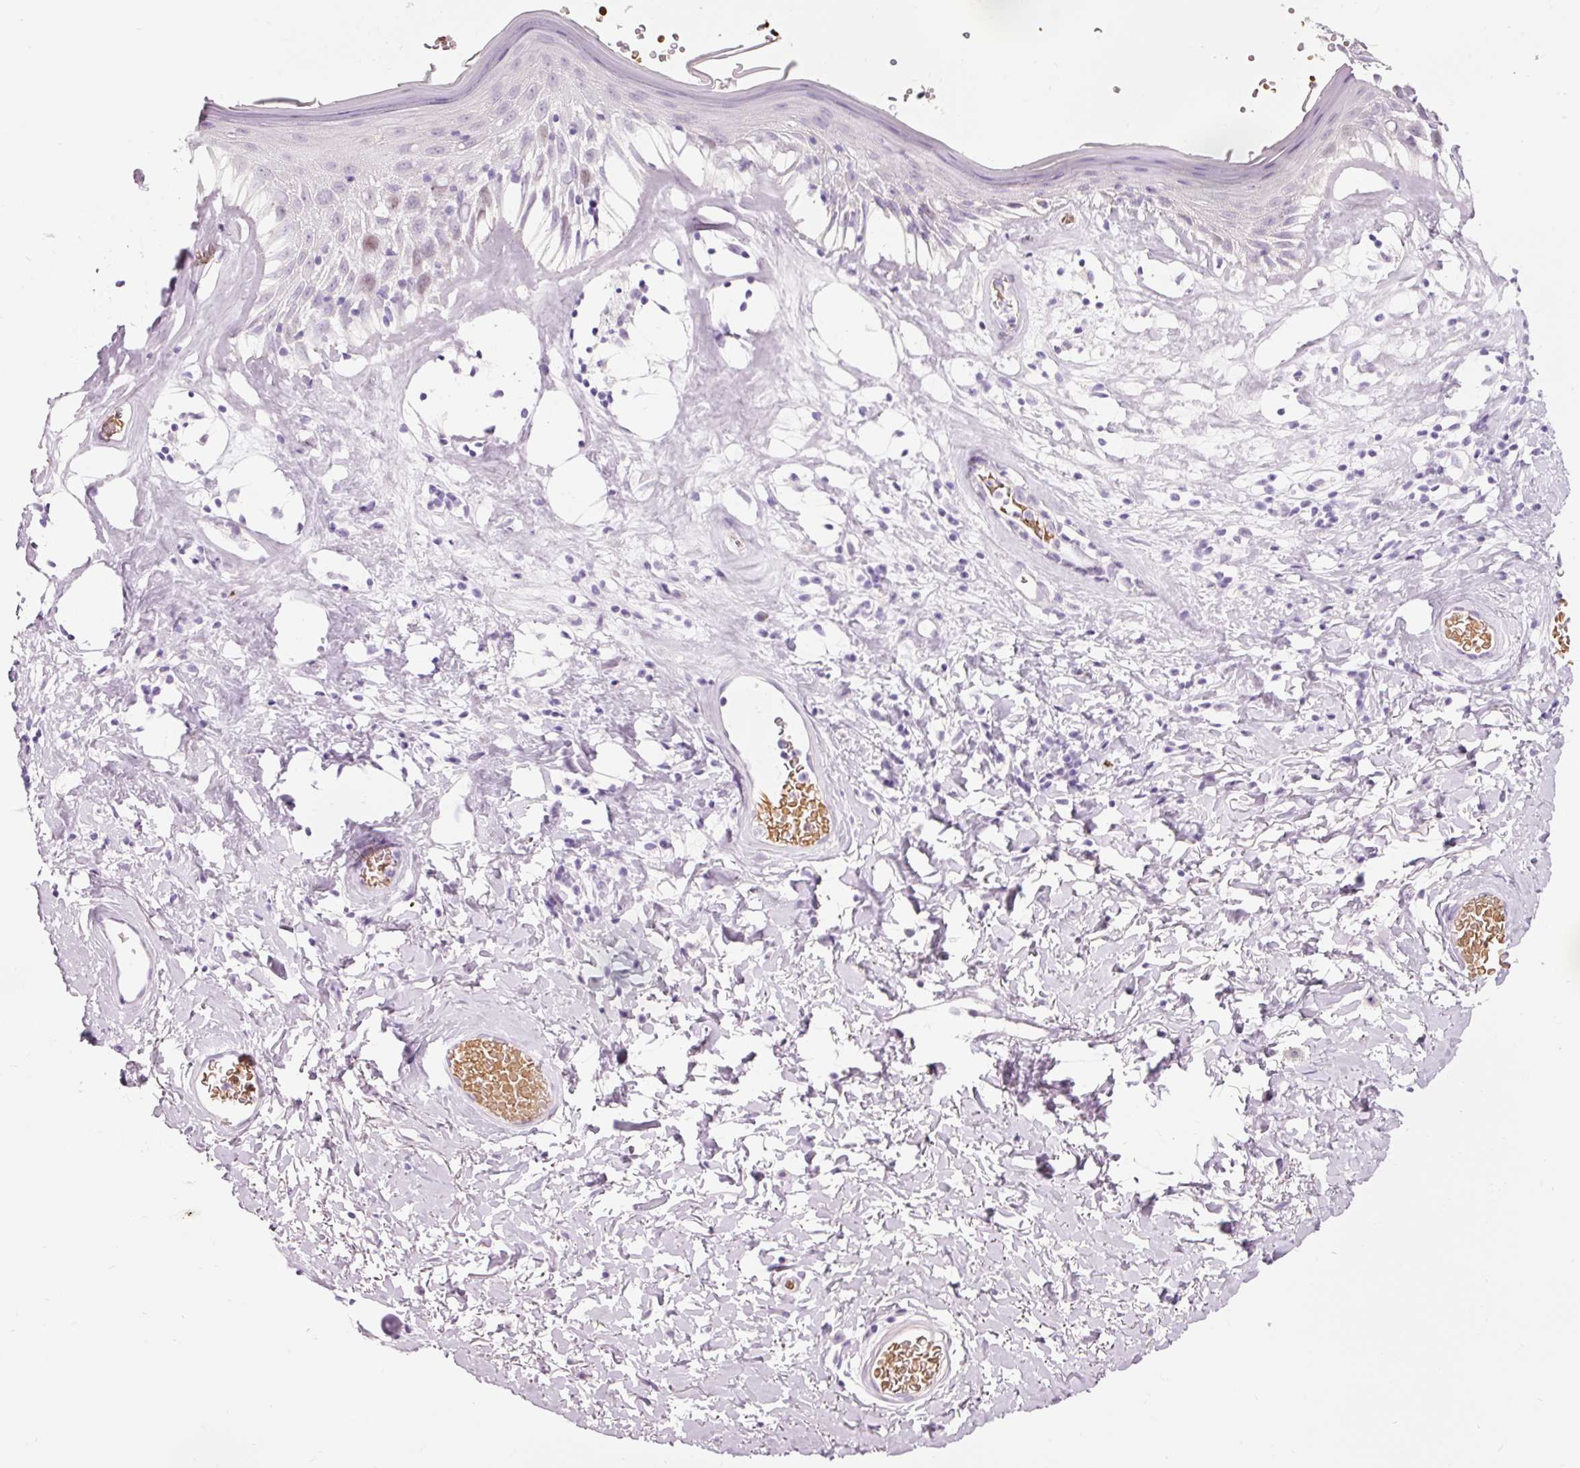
{"staining": {"intensity": "moderate", "quantity": "<25%", "location": "cytoplasmic/membranous"}, "tissue": "skin", "cell_type": "Epidermal cells", "image_type": "normal", "snomed": [{"axis": "morphology", "description": "Normal tissue, NOS"}, {"axis": "morphology", "description": "Inflammation, NOS"}, {"axis": "topography", "description": "Vulva"}], "caption": "Unremarkable skin was stained to show a protein in brown. There is low levels of moderate cytoplasmic/membranous positivity in about <25% of epidermal cells. (Brightfield microscopy of DAB IHC at high magnification).", "gene": "DHRS11", "patient": {"sex": "female", "age": 86}}